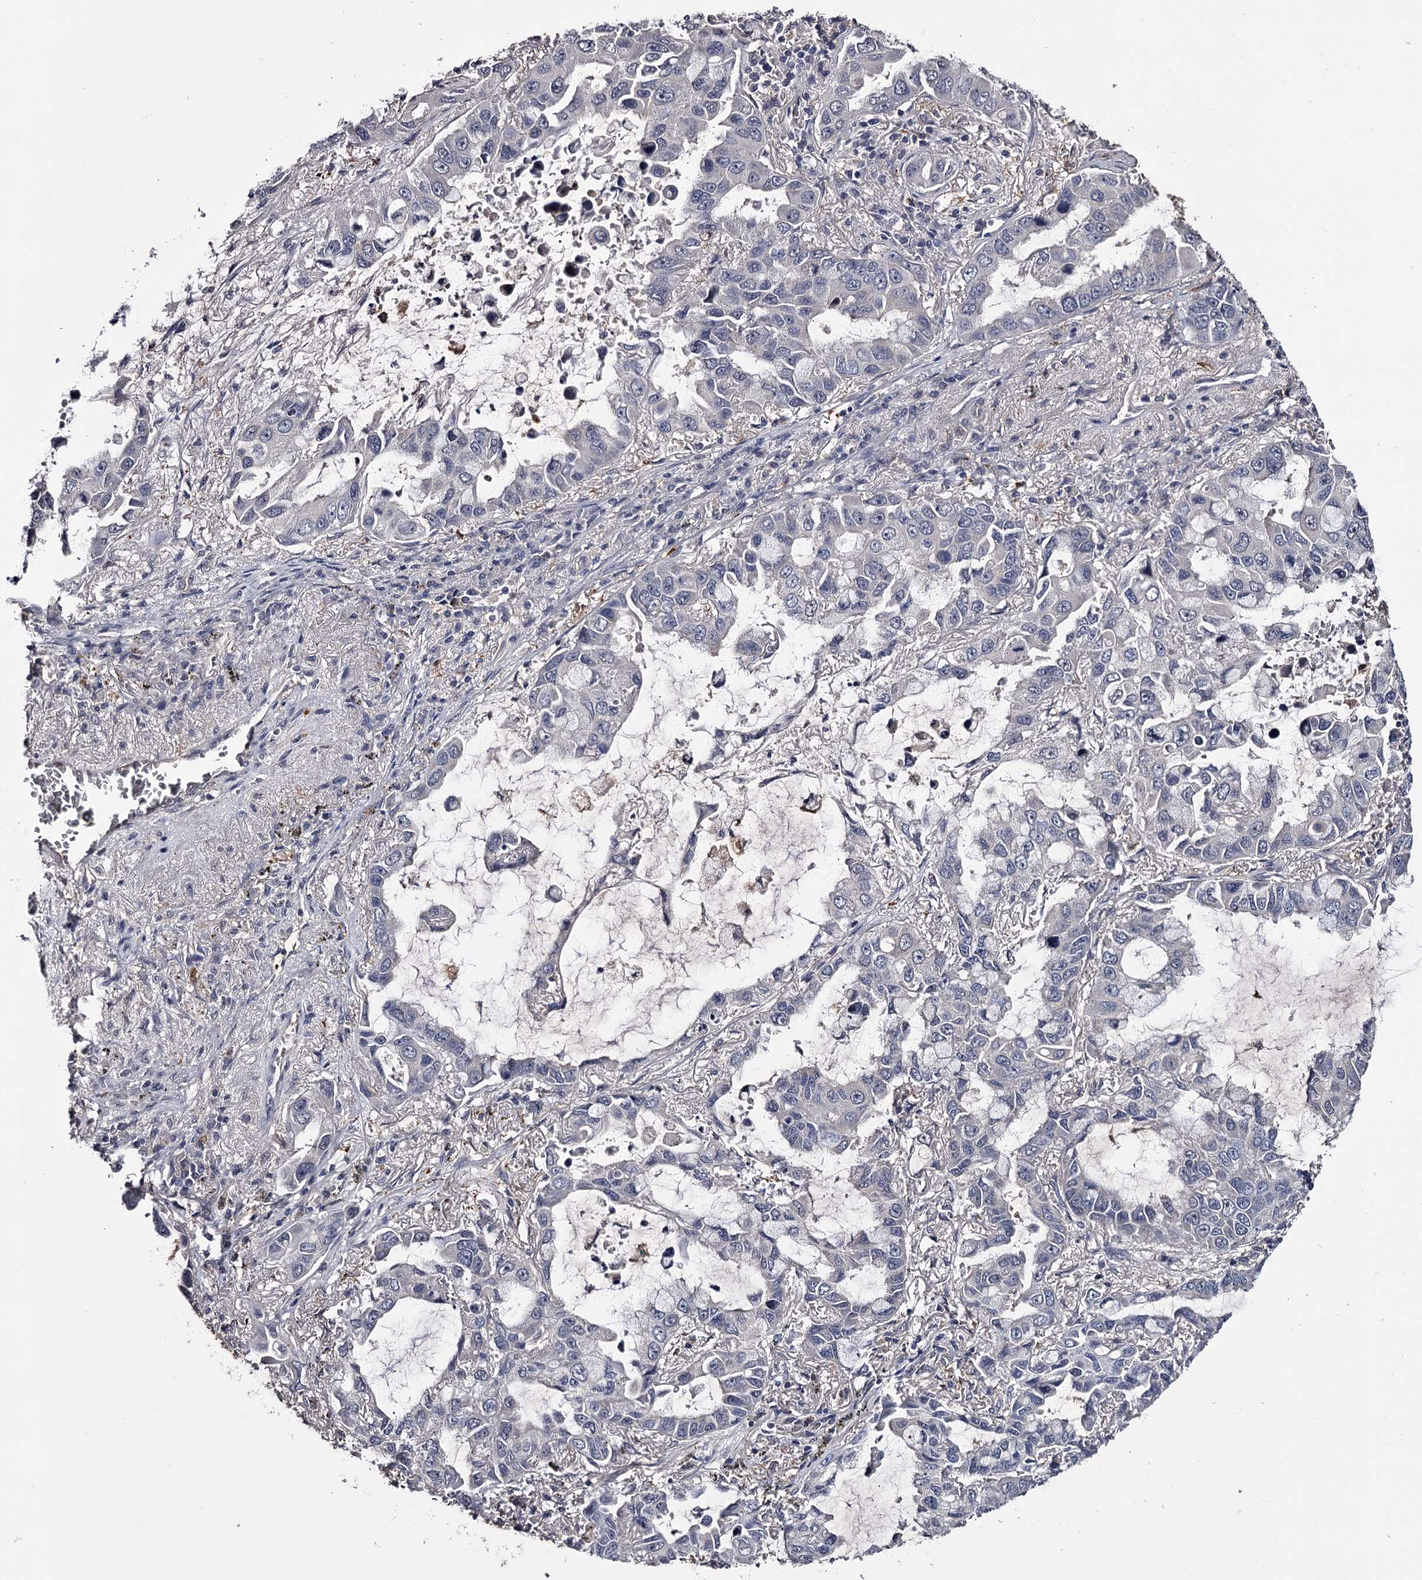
{"staining": {"intensity": "negative", "quantity": "none", "location": "none"}, "tissue": "lung cancer", "cell_type": "Tumor cells", "image_type": "cancer", "snomed": [{"axis": "morphology", "description": "Adenocarcinoma, NOS"}, {"axis": "topography", "description": "Lung"}], "caption": "This is an immunohistochemistry (IHC) photomicrograph of human lung adenocarcinoma. There is no expression in tumor cells.", "gene": "GSTO1", "patient": {"sex": "male", "age": 64}}